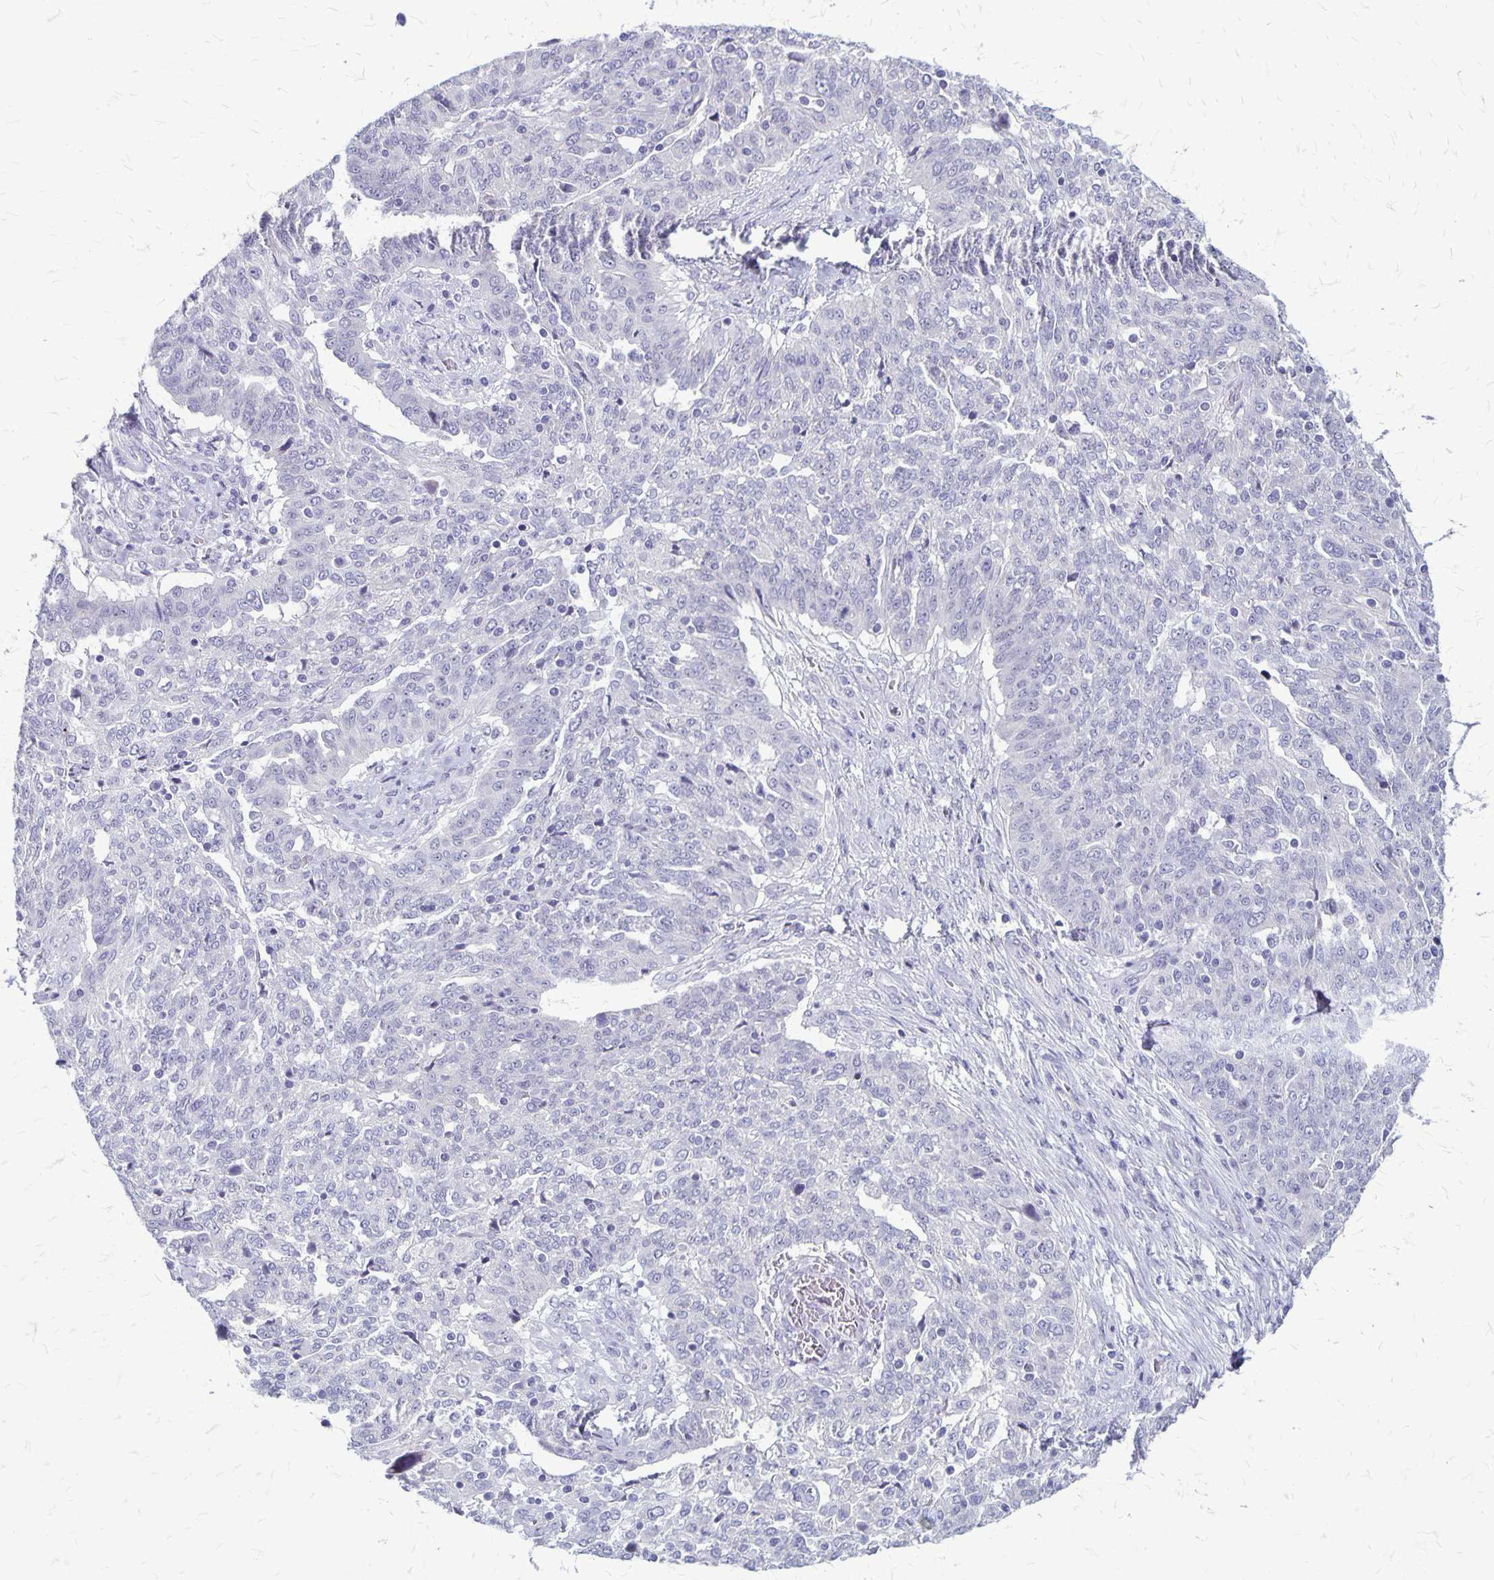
{"staining": {"intensity": "negative", "quantity": "none", "location": "none"}, "tissue": "ovarian cancer", "cell_type": "Tumor cells", "image_type": "cancer", "snomed": [{"axis": "morphology", "description": "Cystadenocarcinoma, serous, NOS"}, {"axis": "topography", "description": "Ovary"}], "caption": "Serous cystadenocarcinoma (ovarian) was stained to show a protein in brown. There is no significant staining in tumor cells.", "gene": "PLXNB3", "patient": {"sex": "female", "age": 67}}